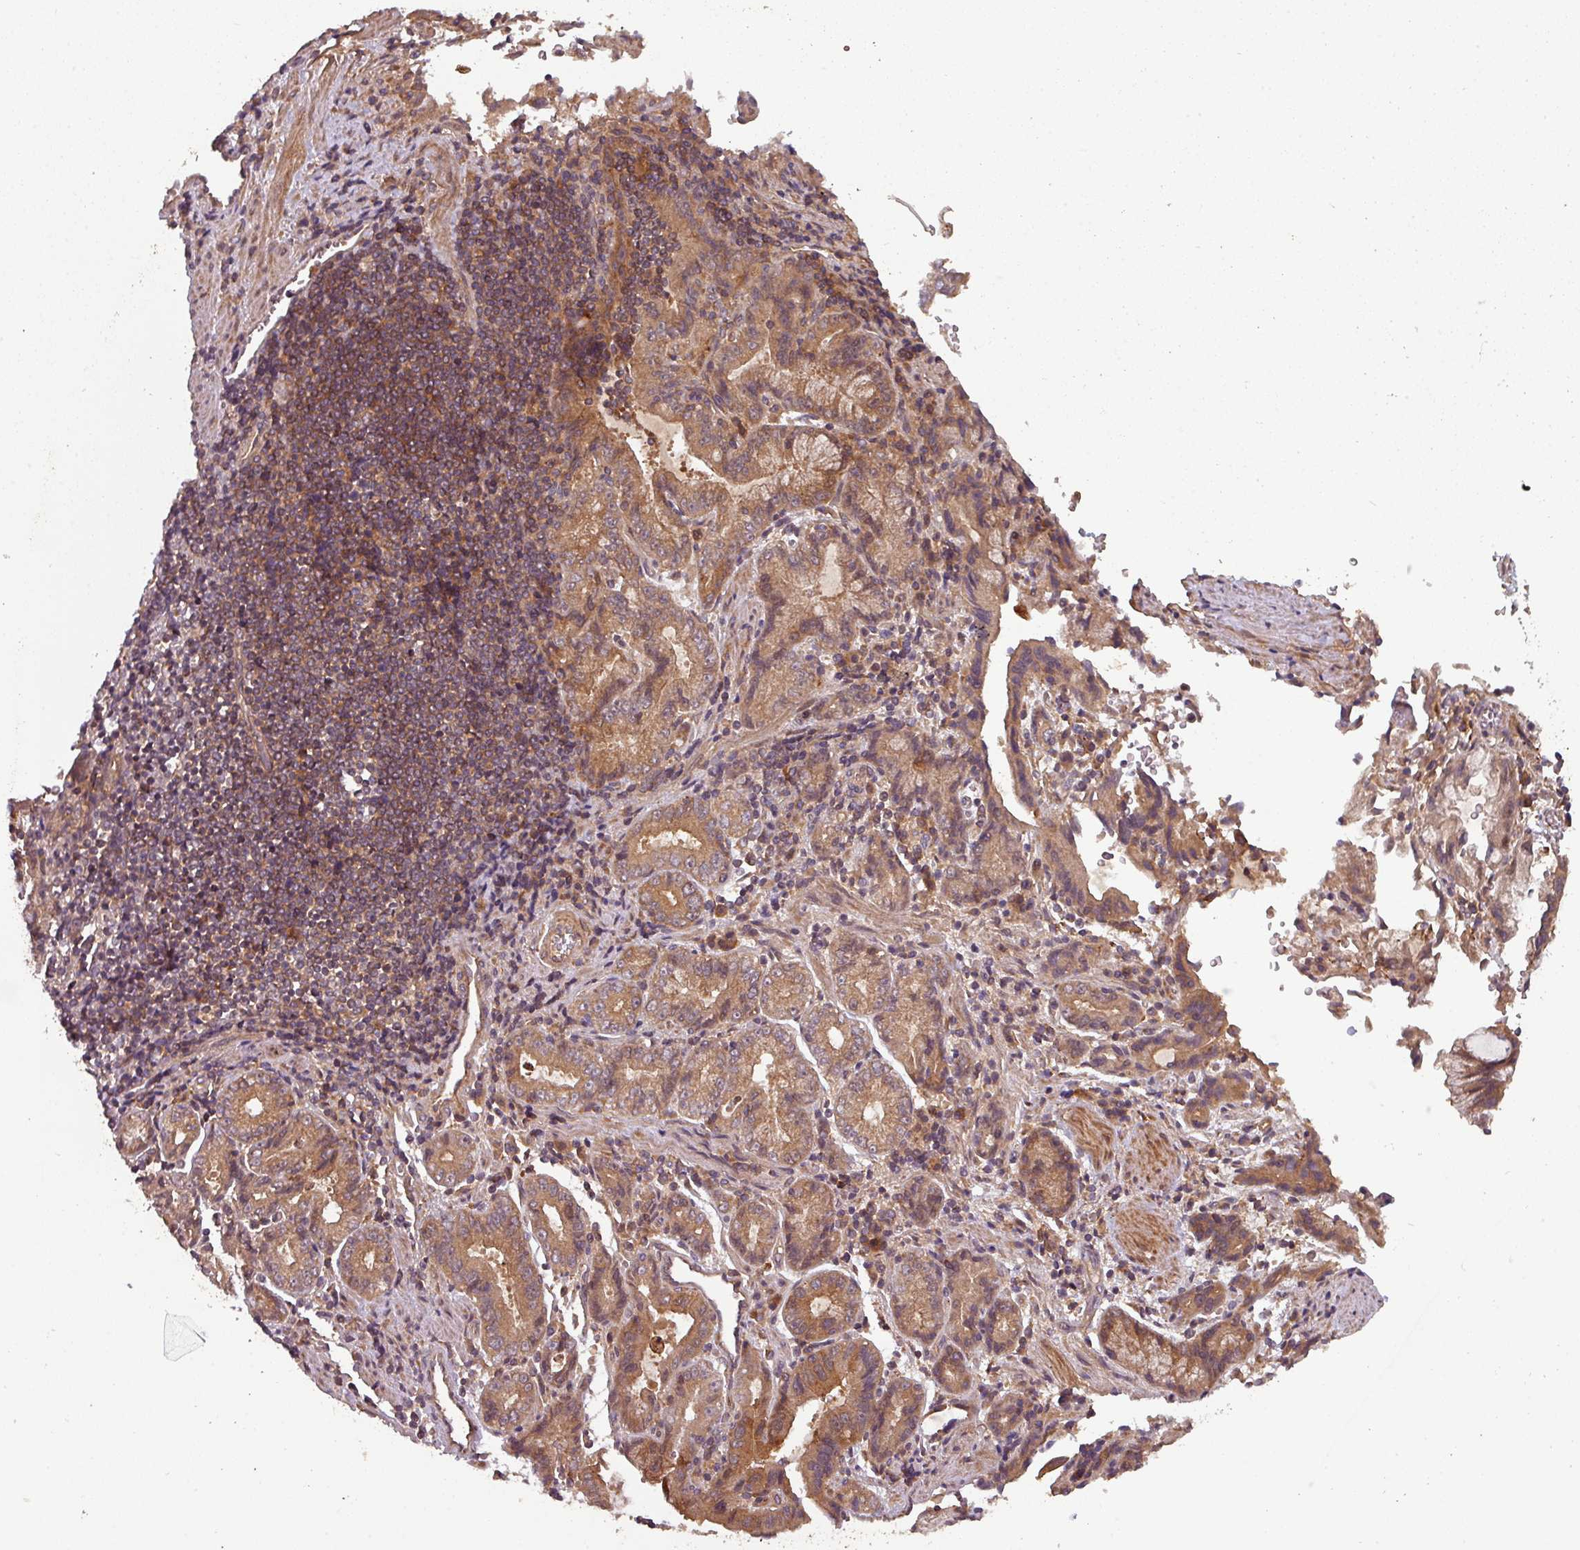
{"staining": {"intensity": "moderate", "quantity": ">75%", "location": "cytoplasmic/membranous"}, "tissue": "stomach cancer", "cell_type": "Tumor cells", "image_type": "cancer", "snomed": [{"axis": "morphology", "description": "Adenocarcinoma, NOS"}, {"axis": "topography", "description": "Stomach"}], "caption": "Moderate cytoplasmic/membranous protein expression is identified in approximately >75% of tumor cells in stomach adenocarcinoma. Nuclei are stained in blue.", "gene": "GSKIP", "patient": {"sex": "male", "age": 62}}